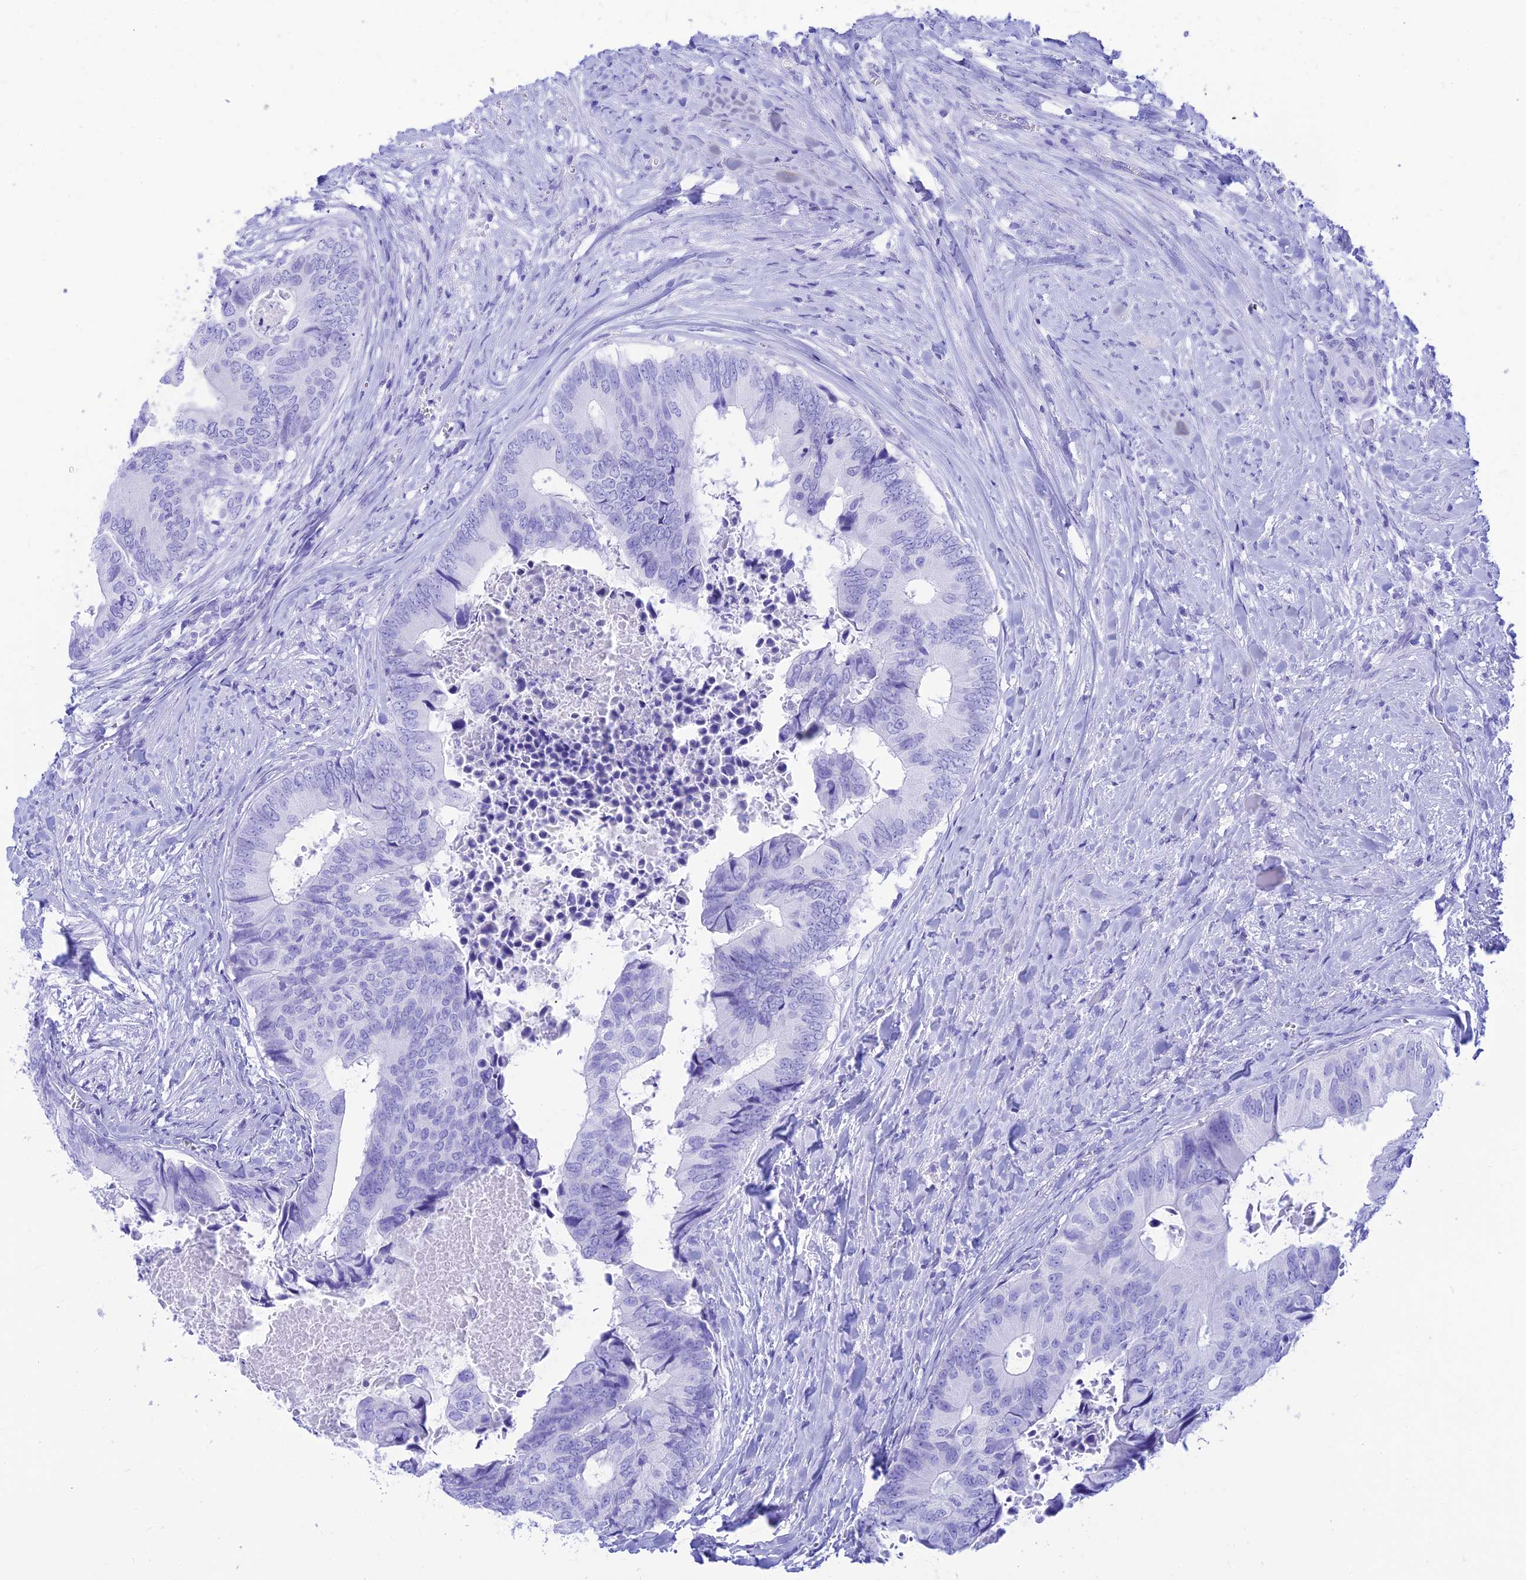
{"staining": {"intensity": "negative", "quantity": "none", "location": "none"}, "tissue": "colorectal cancer", "cell_type": "Tumor cells", "image_type": "cancer", "snomed": [{"axis": "morphology", "description": "Adenocarcinoma, NOS"}, {"axis": "topography", "description": "Colon"}], "caption": "Tumor cells show no significant protein staining in colorectal cancer.", "gene": "PRNP", "patient": {"sex": "male", "age": 85}}